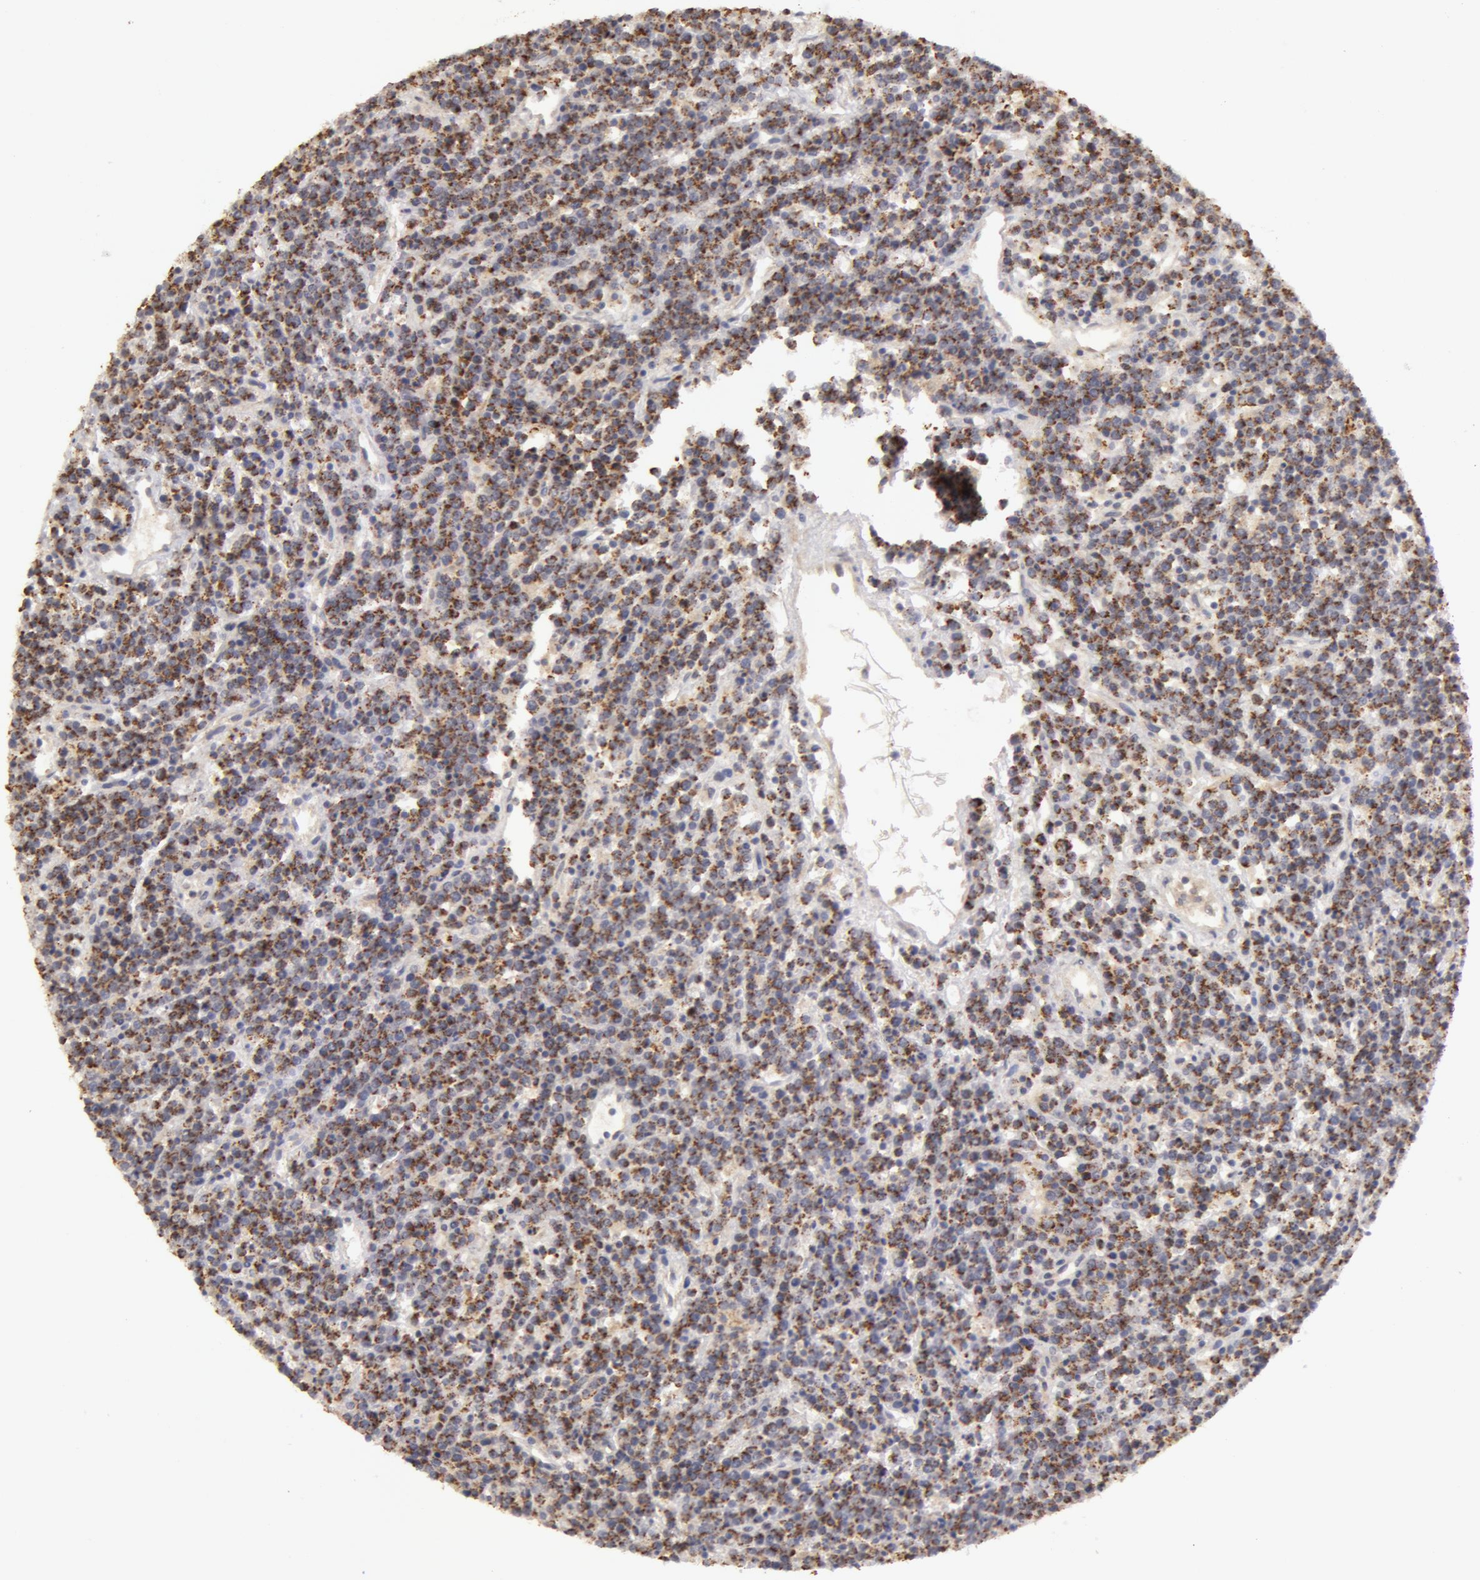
{"staining": {"intensity": "moderate", "quantity": "25%-75%", "location": "cytoplasmic/membranous"}, "tissue": "lymphoma", "cell_type": "Tumor cells", "image_type": "cancer", "snomed": [{"axis": "morphology", "description": "Malignant lymphoma, non-Hodgkin's type, High grade"}, {"axis": "topography", "description": "Ovary"}], "caption": "Tumor cells display medium levels of moderate cytoplasmic/membranous expression in about 25%-75% of cells in human lymphoma.", "gene": "ADPRH", "patient": {"sex": "female", "age": 56}}